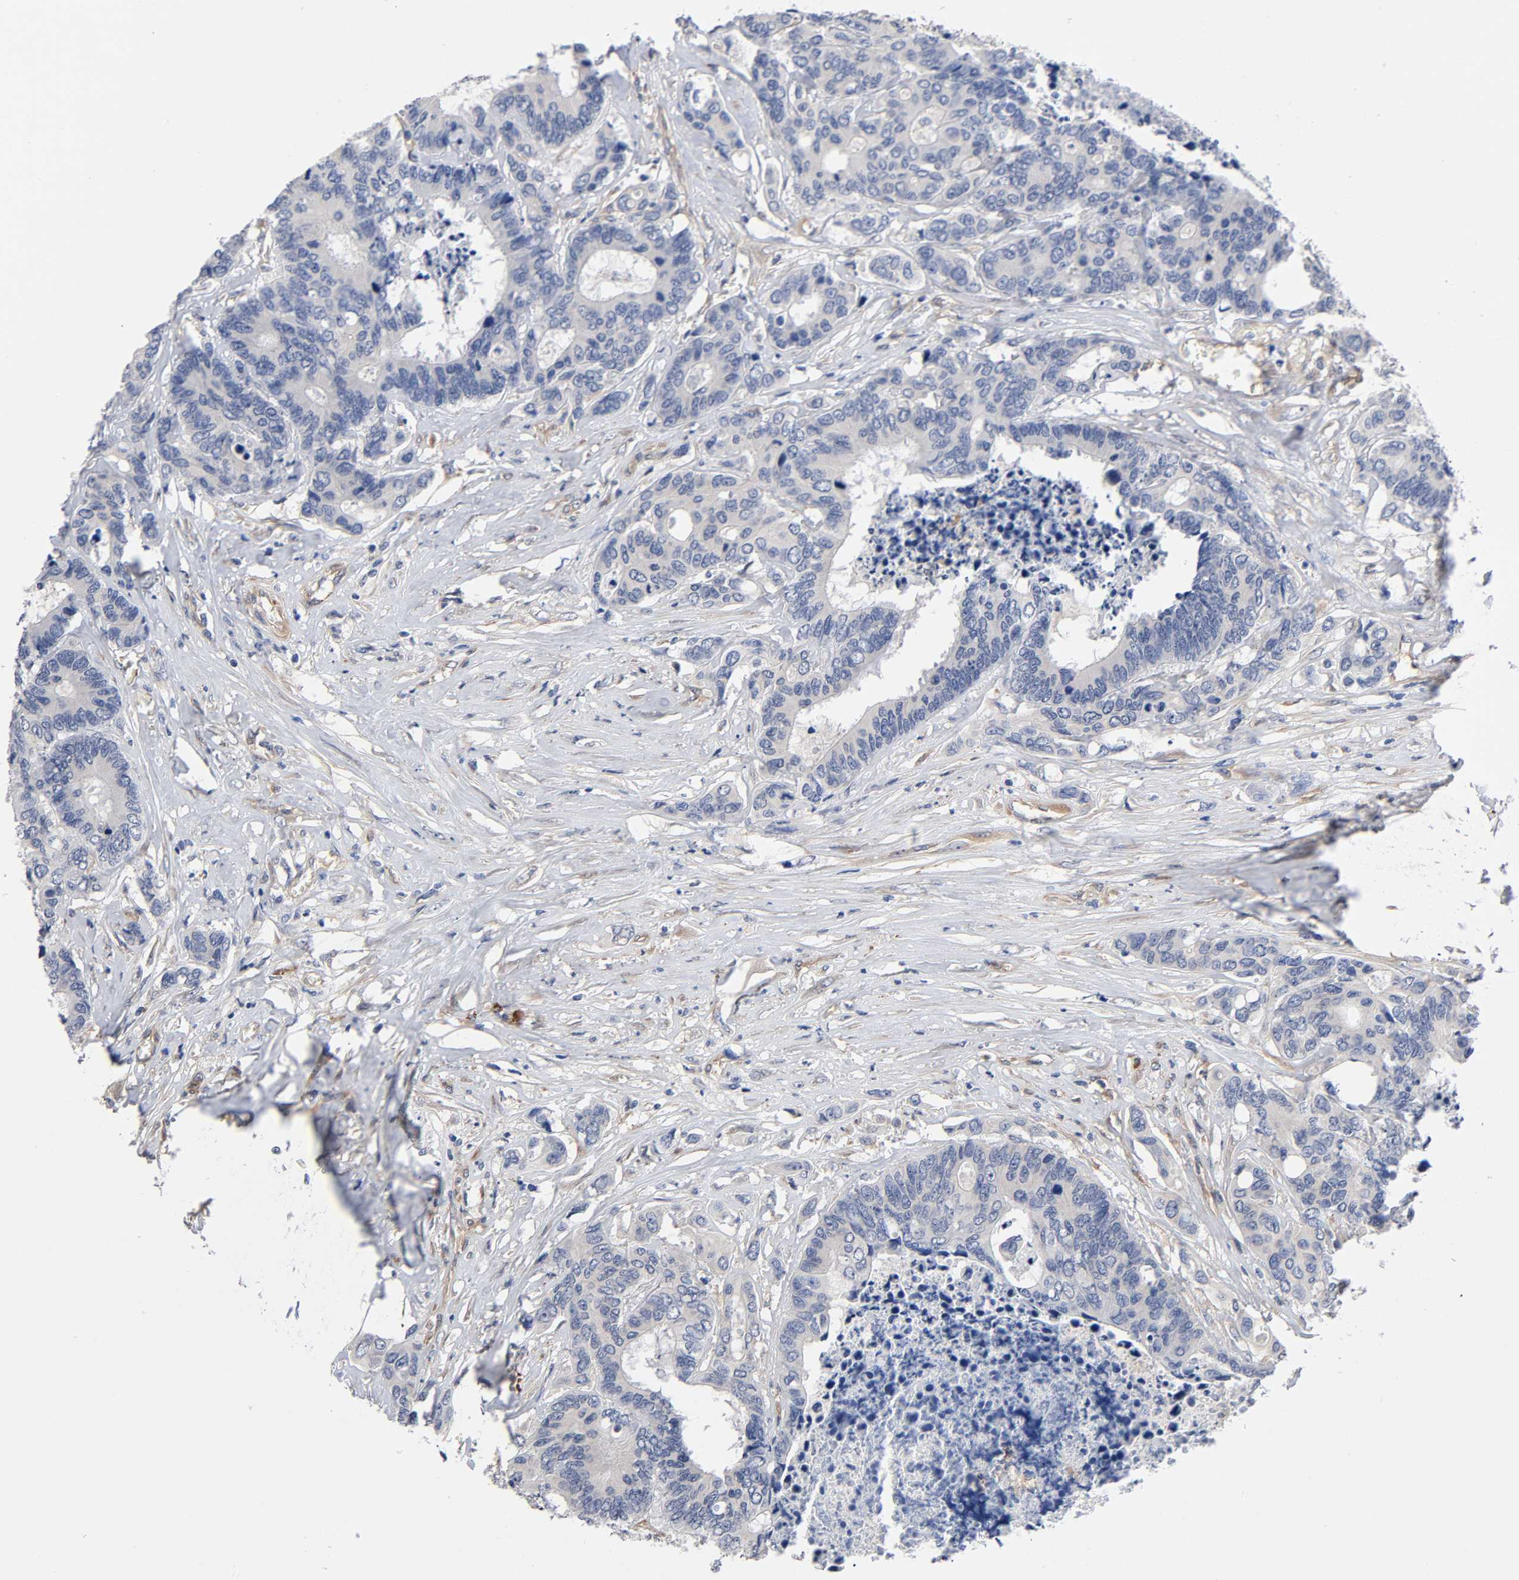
{"staining": {"intensity": "negative", "quantity": "none", "location": "none"}, "tissue": "colorectal cancer", "cell_type": "Tumor cells", "image_type": "cancer", "snomed": [{"axis": "morphology", "description": "Adenocarcinoma, NOS"}, {"axis": "topography", "description": "Rectum"}], "caption": "A high-resolution histopathology image shows immunohistochemistry staining of colorectal cancer (adenocarcinoma), which displays no significant positivity in tumor cells.", "gene": "RAB13", "patient": {"sex": "male", "age": 55}}